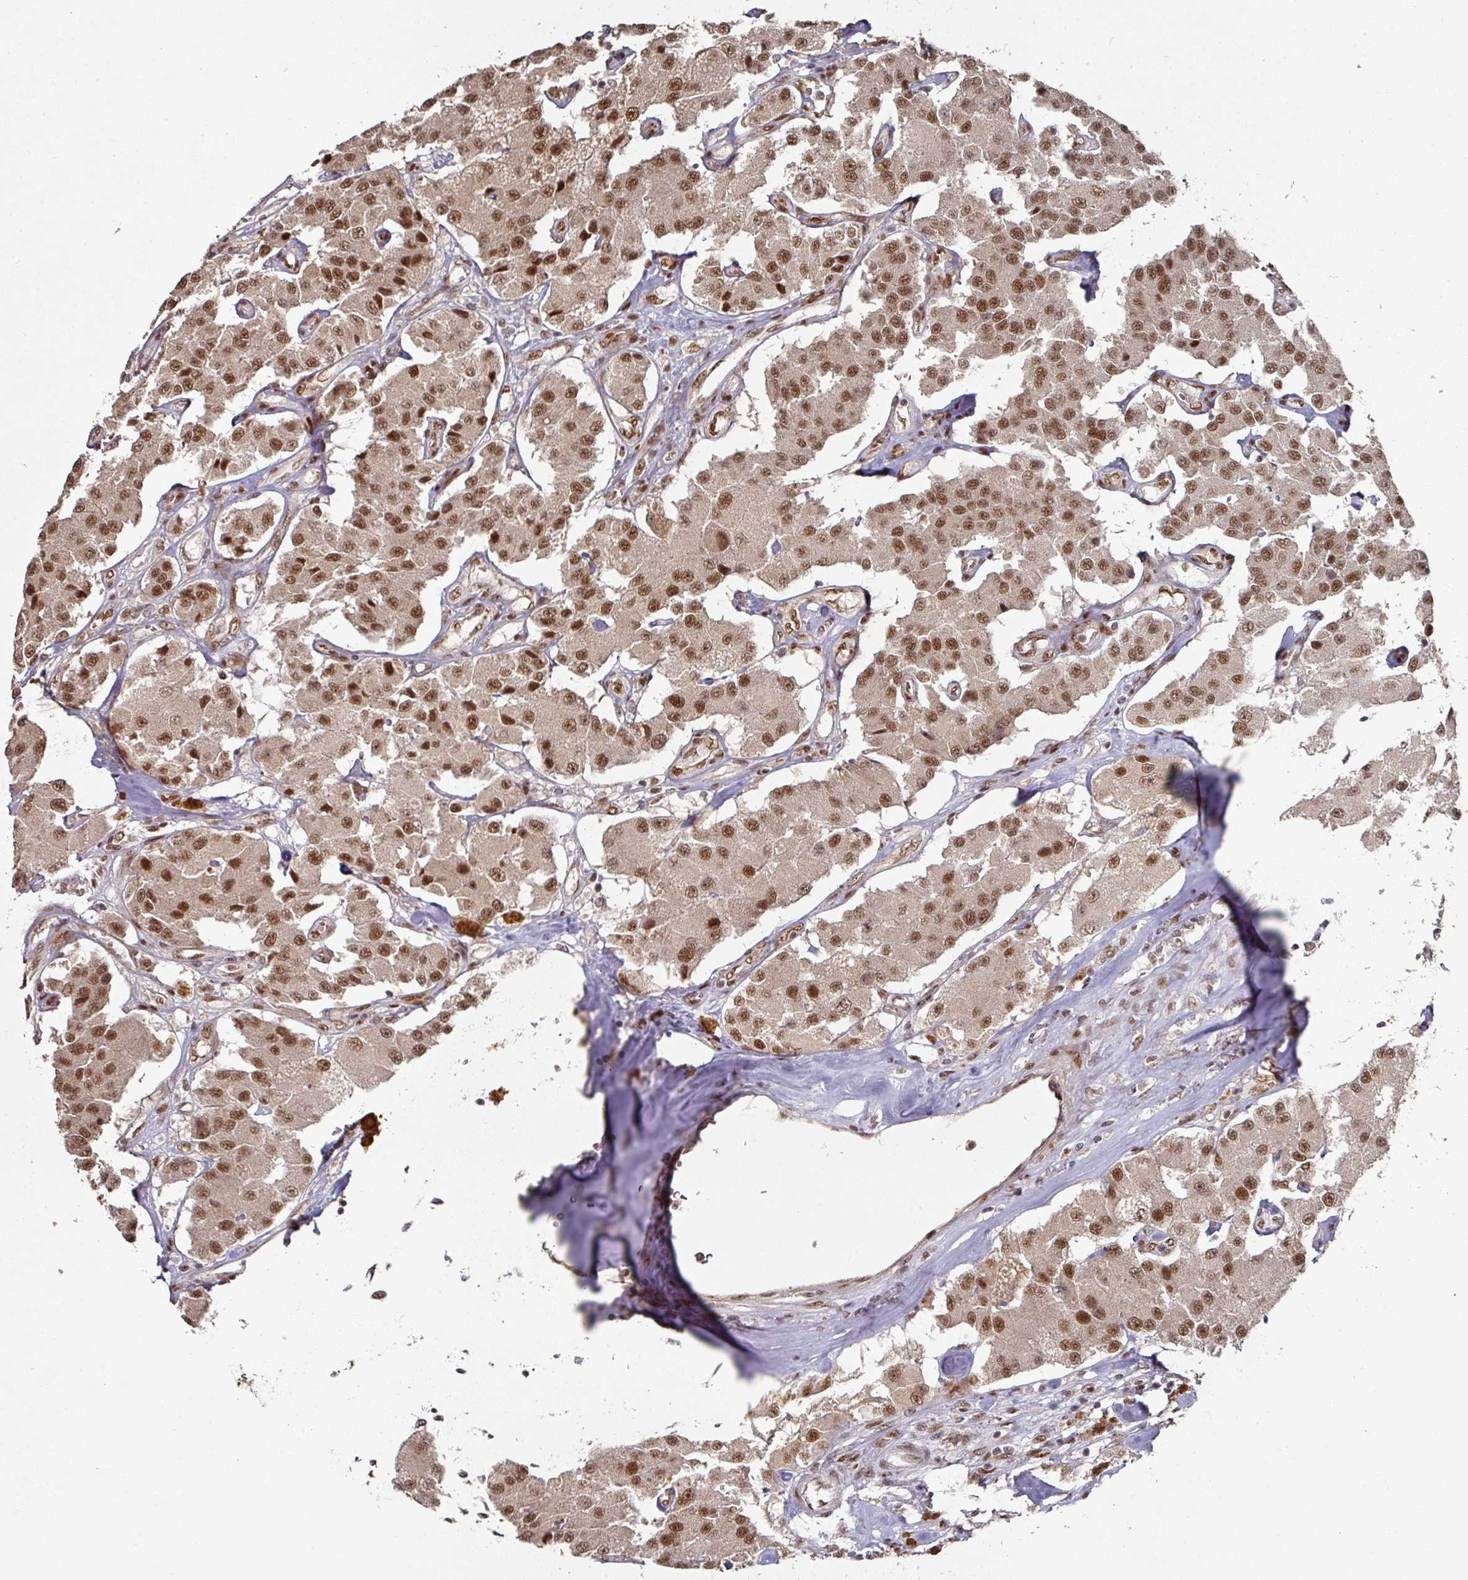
{"staining": {"intensity": "strong", "quantity": ">75%", "location": "nuclear"}, "tissue": "carcinoid", "cell_type": "Tumor cells", "image_type": "cancer", "snomed": [{"axis": "morphology", "description": "Carcinoid, malignant, NOS"}, {"axis": "topography", "description": "Pancreas"}], "caption": "Carcinoid stained for a protein exhibits strong nuclear positivity in tumor cells.", "gene": "MEPCE", "patient": {"sex": "male", "age": 41}}